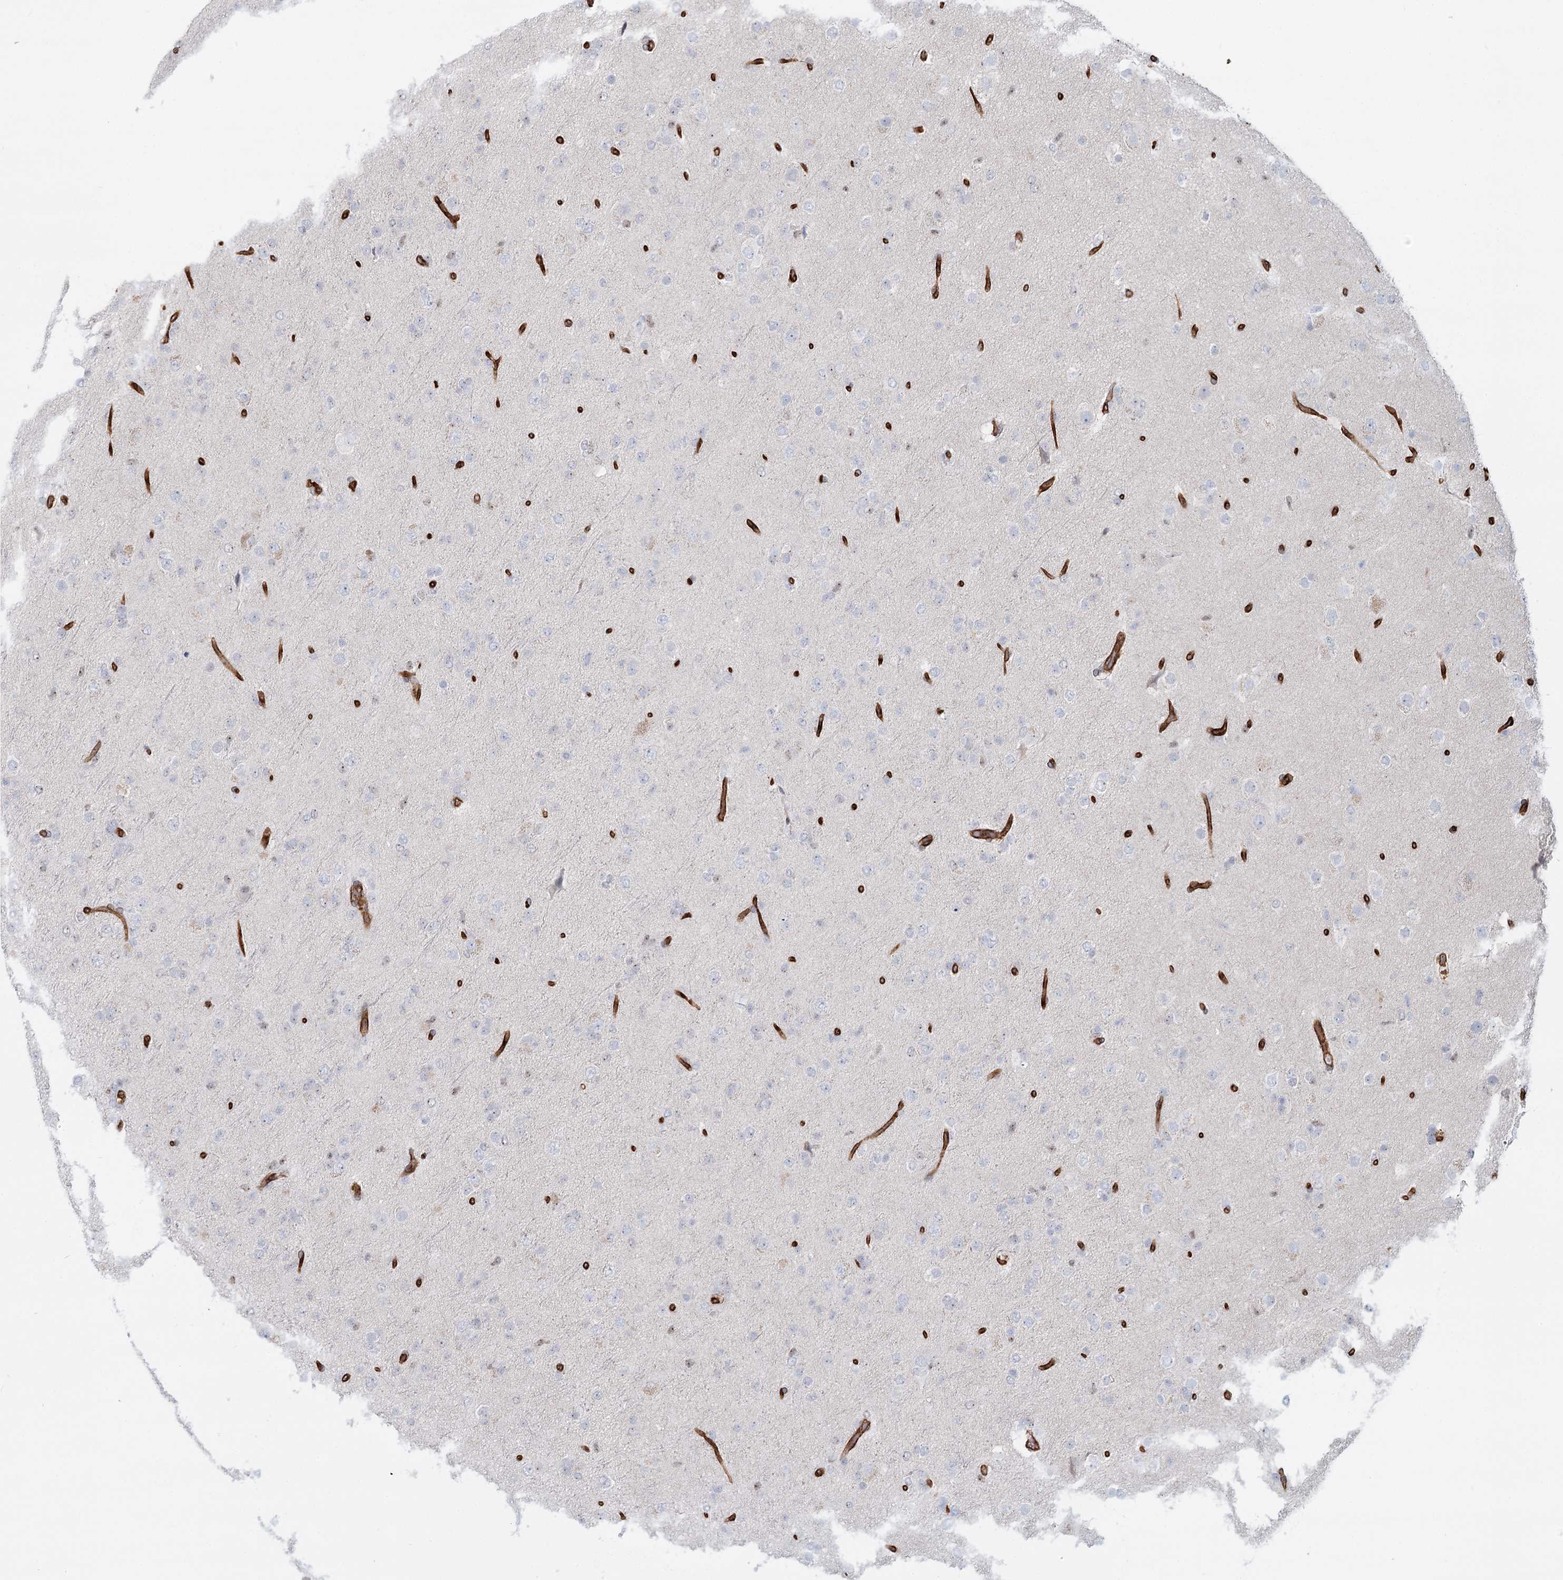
{"staining": {"intensity": "negative", "quantity": "none", "location": "none"}, "tissue": "glioma", "cell_type": "Tumor cells", "image_type": "cancer", "snomed": [{"axis": "morphology", "description": "Glioma, malignant, Low grade"}, {"axis": "topography", "description": "Brain"}], "caption": "Glioma was stained to show a protein in brown. There is no significant positivity in tumor cells.", "gene": "ZFYVE28", "patient": {"sex": "male", "age": 65}}